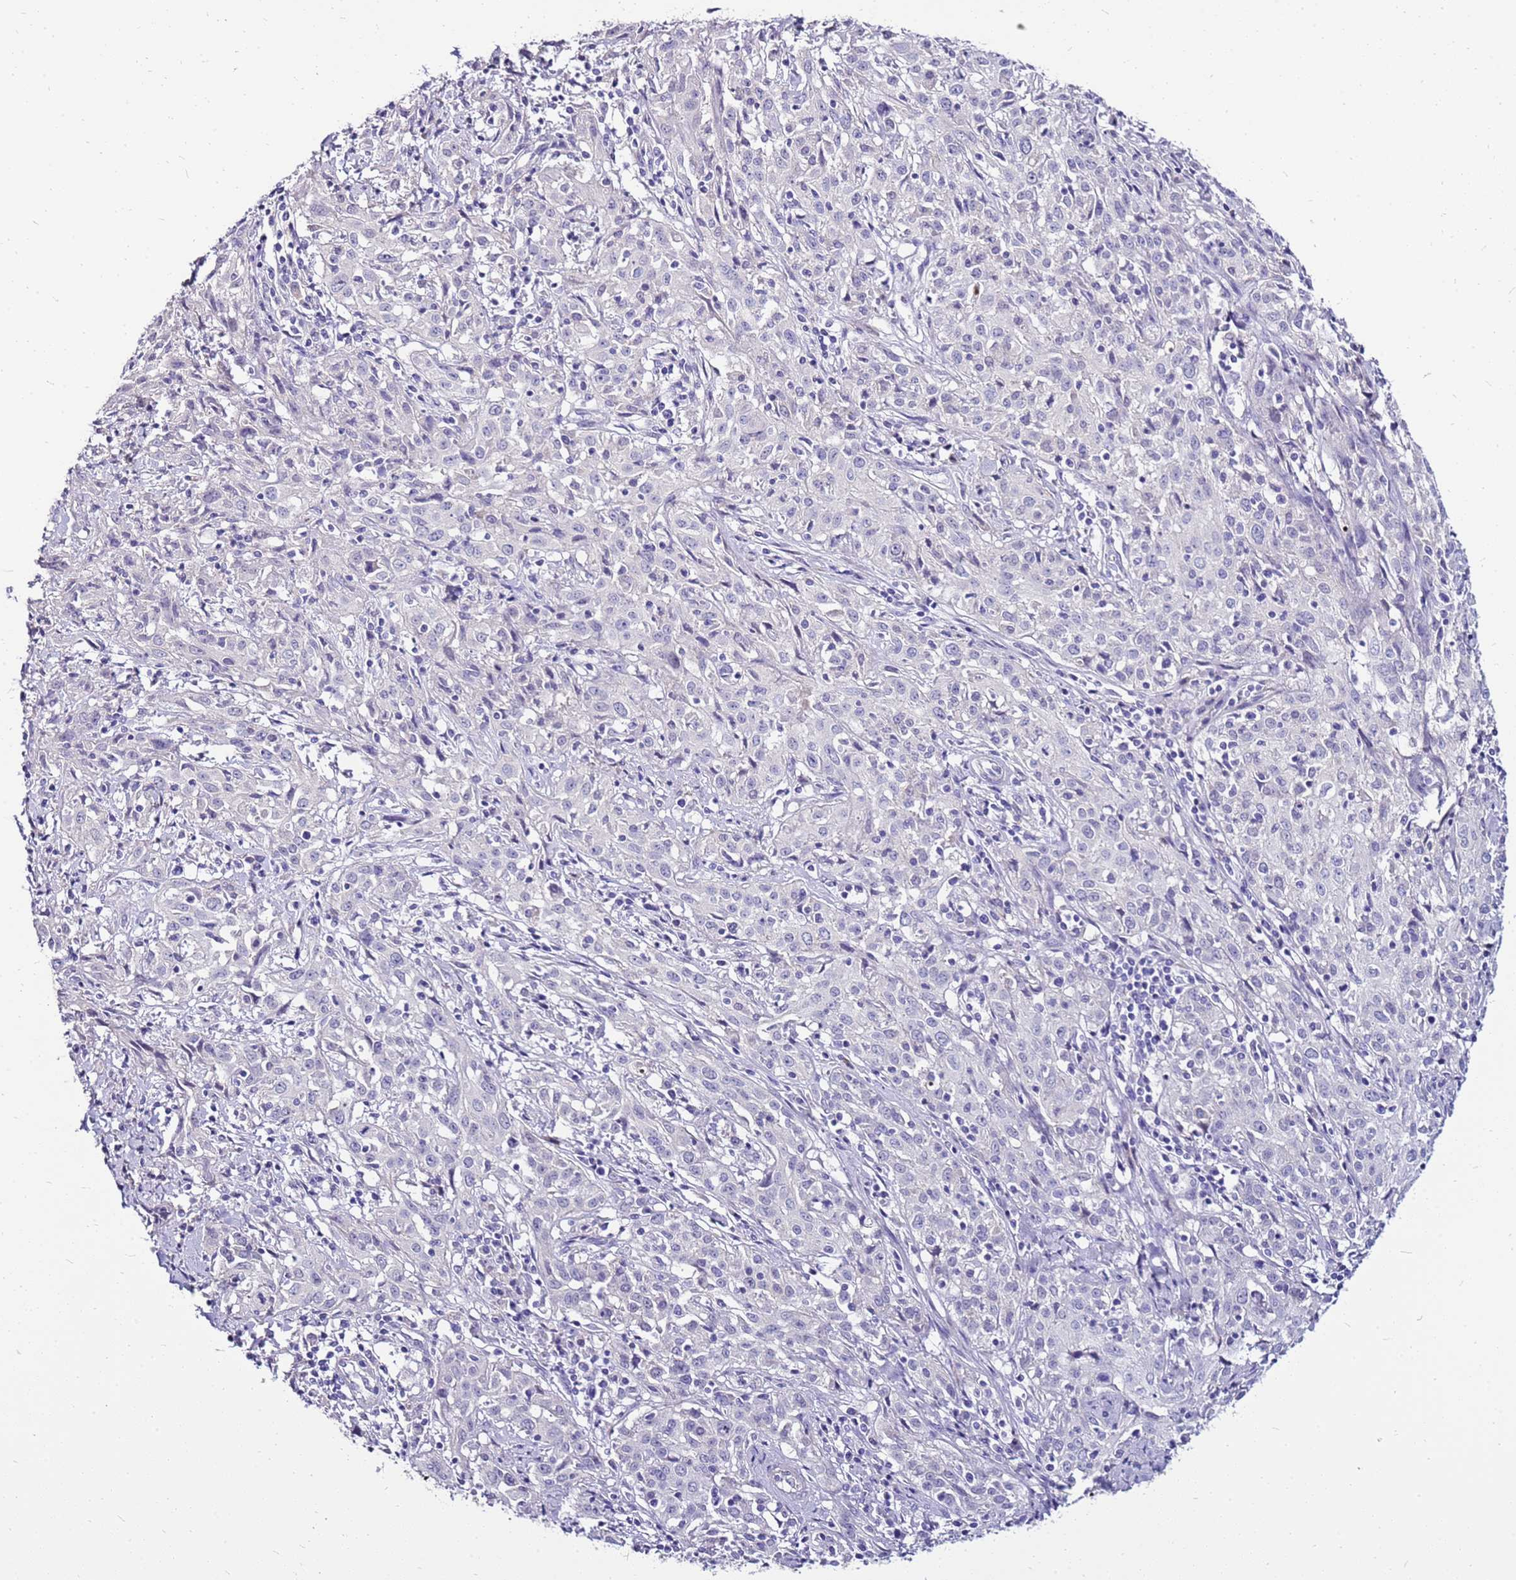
{"staining": {"intensity": "negative", "quantity": "none", "location": "none"}, "tissue": "cervical cancer", "cell_type": "Tumor cells", "image_type": "cancer", "snomed": [{"axis": "morphology", "description": "Squamous cell carcinoma, NOS"}, {"axis": "topography", "description": "Cervix"}], "caption": "This is an immunohistochemistry (IHC) micrograph of cervical cancer. There is no positivity in tumor cells.", "gene": "DCDC2B", "patient": {"sex": "female", "age": 57}}